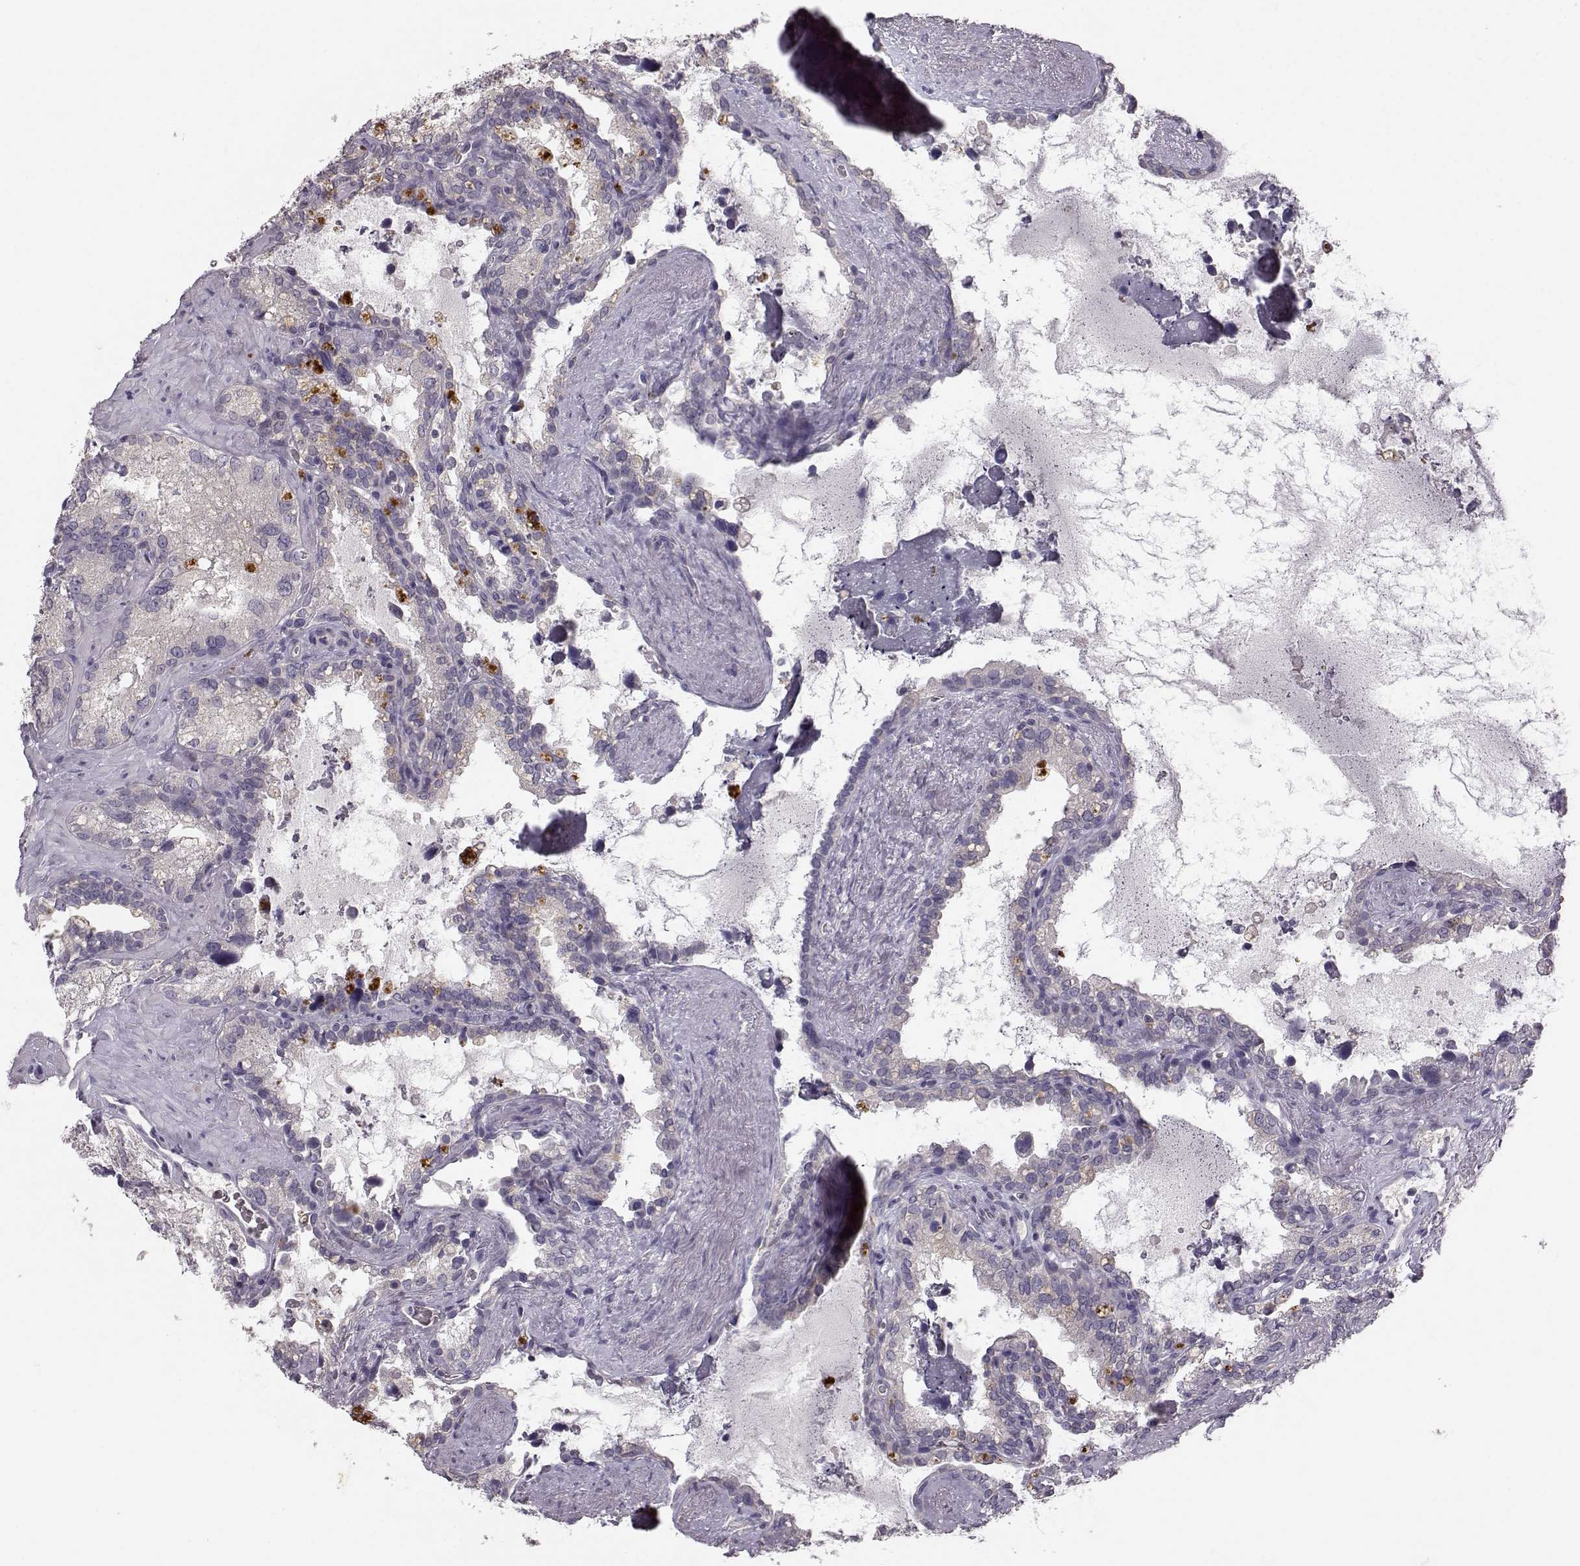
{"staining": {"intensity": "negative", "quantity": "none", "location": "none"}, "tissue": "seminal vesicle", "cell_type": "Glandular cells", "image_type": "normal", "snomed": [{"axis": "morphology", "description": "Normal tissue, NOS"}, {"axis": "topography", "description": "Seminal veicle"}], "caption": "IHC histopathology image of benign seminal vesicle stained for a protein (brown), which shows no staining in glandular cells. (DAB (3,3'-diaminobenzidine) IHC, high magnification).", "gene": "BFSP2", "patient": {"sex": "male", "age": 71}}